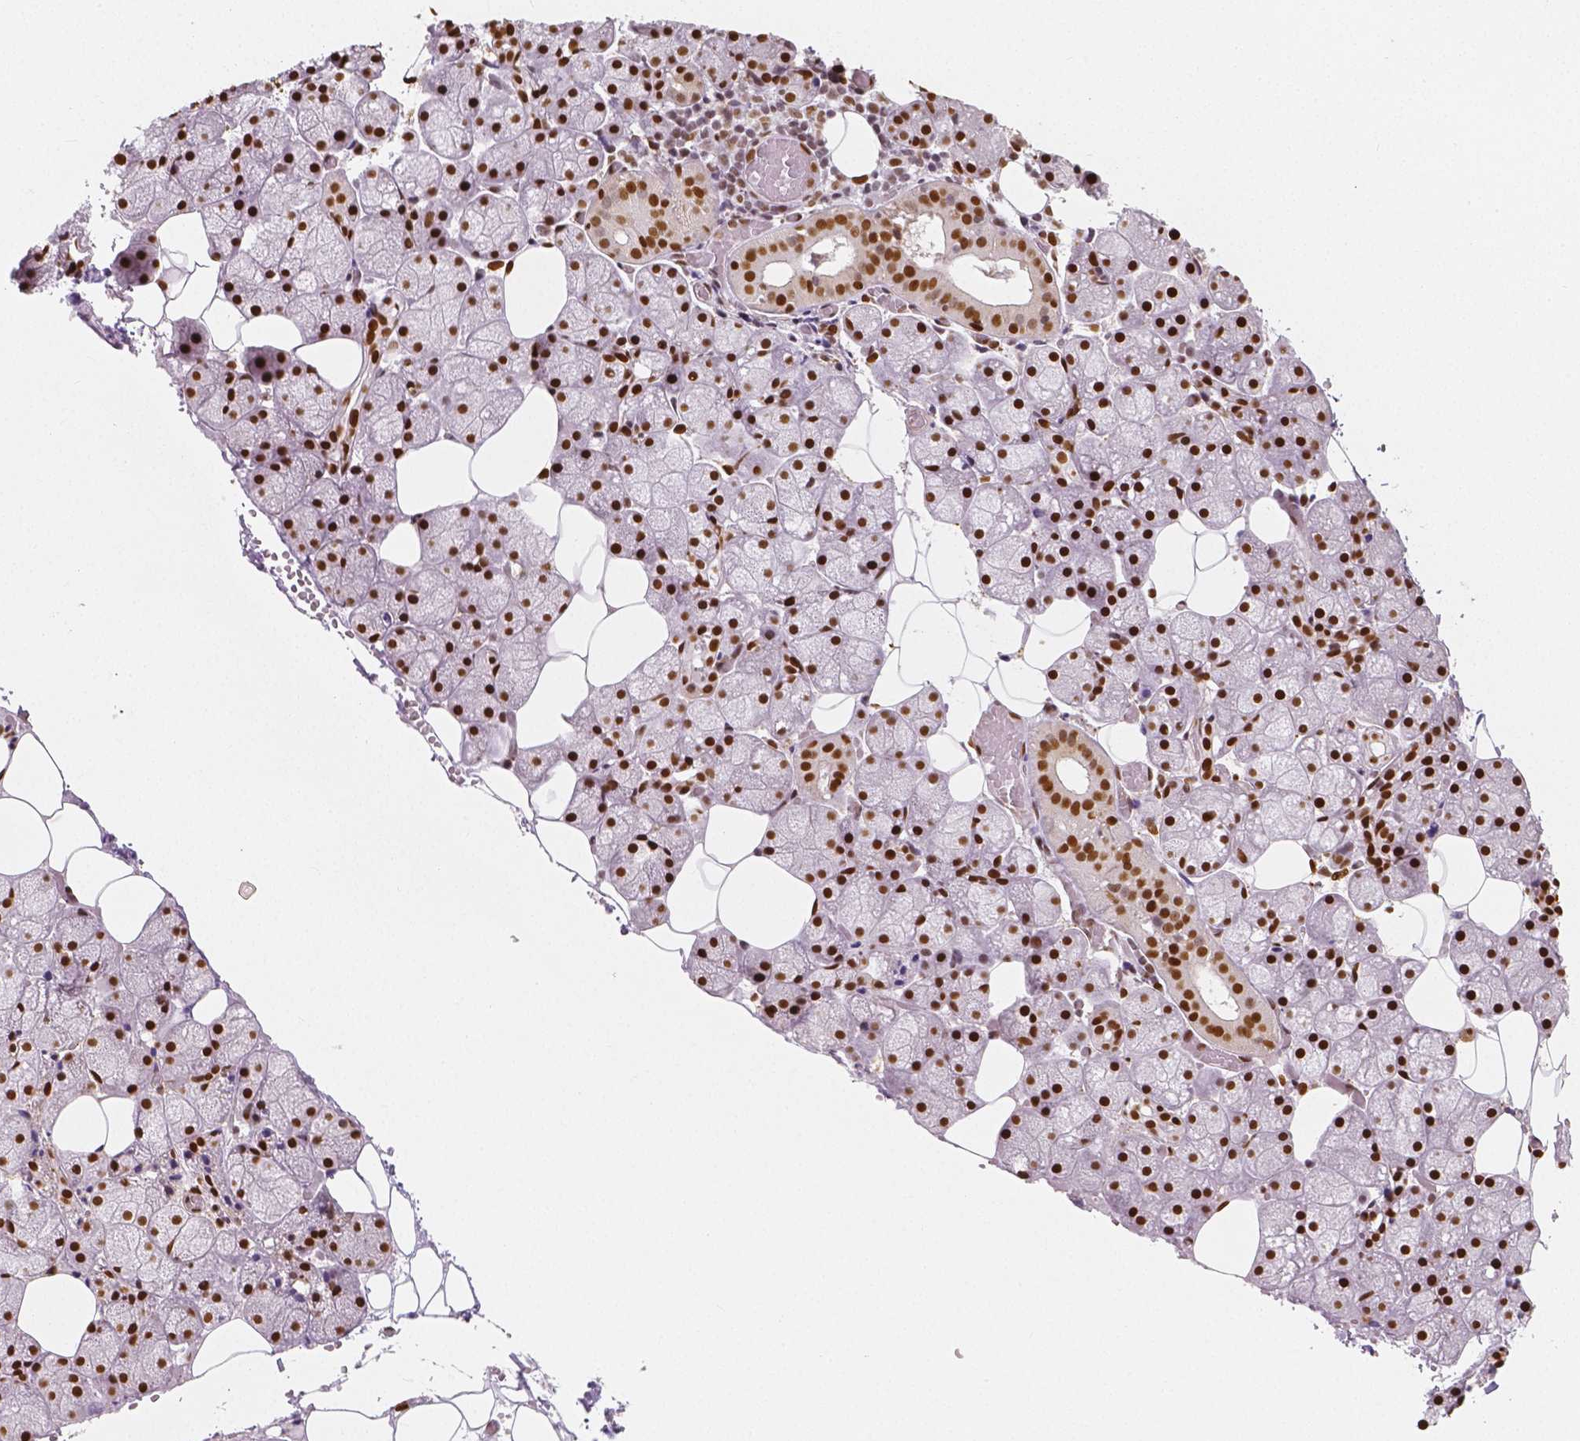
{"staining": {"intensity": "strong", "quantity": ">75%", "location": "nuclear"}, "tissue": "salivary gland", "cell_type": "Glandular cells", "image_type": "normal", "snomed": [{"axis": "morphology", "description": "Normal tissue, NOS"}, {"axis": "topography", "description": "Salivary gland"}], "caption": "This is a histology image of IHC staining of unremarkable salivary gland, which shows strong positivity in the nuclear of glandular cells.", "gene": "NUCKS1", "patient": {"sex": "male", "age": 38}}